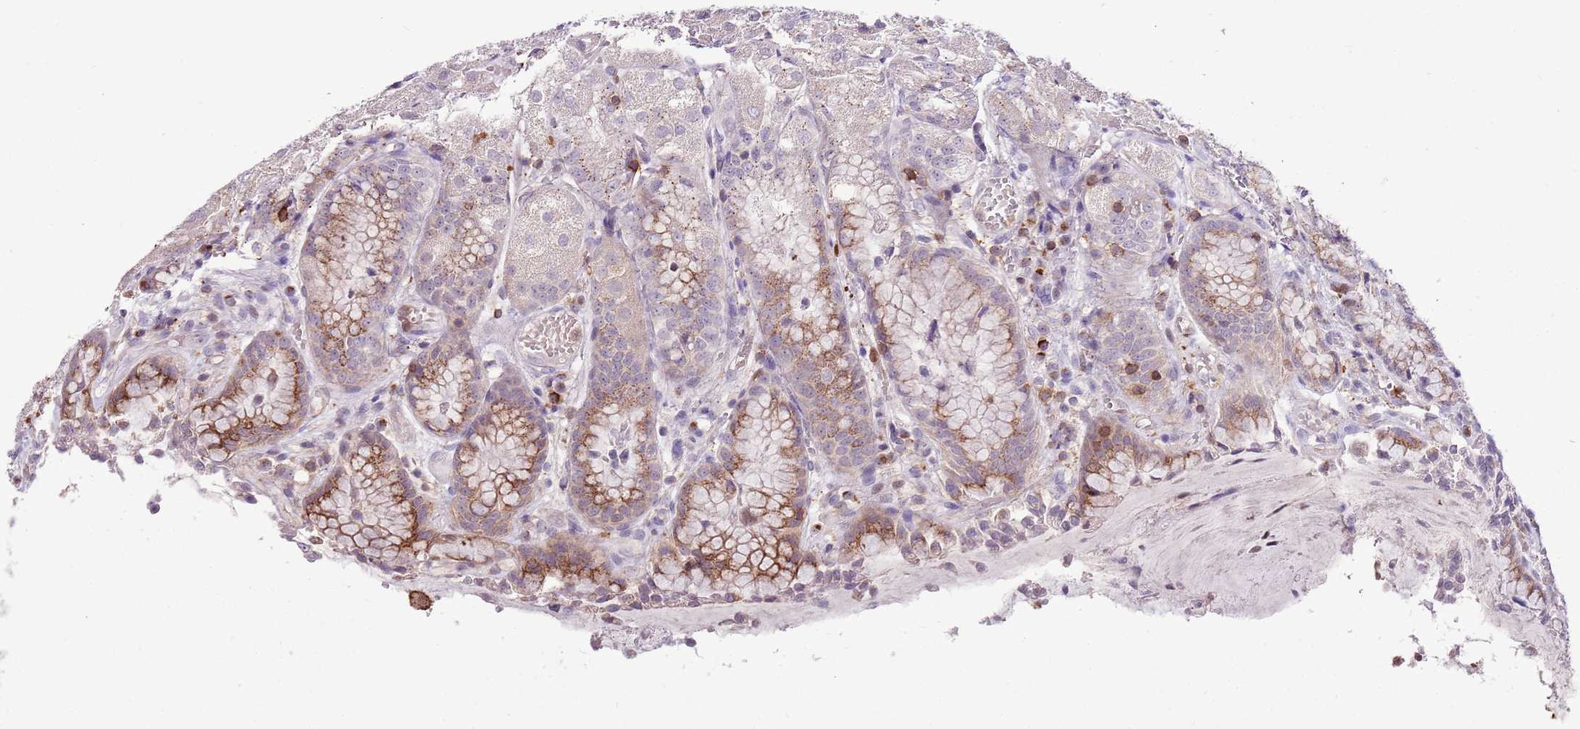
{"staining": {"intensity": "moderate", "quantity": "25%-75%", "location": "cytoplasmic/membranous"}, "tissue": "stomach", "cell_type": "Glandular cells", "image_type": "normal", "snomed": [{"axis": "morphology", "description": "Normal tissue, NOS"}, {"axis": "topography", "description": "Stomach, upper"}], "caption": "High-power microscopy captured an immunohistochemistry (IHC) image of normal stomach, revealing moderate cytoplasmic/membranous staining in about 25%-75% of glandular cells. (Stains: DAB in brown, nuclei in blue, Microscopy: brightfield microscopy at high magnification).", "gene": "ZSWIM1", "patient": {"sex": "male", "age": 72}}